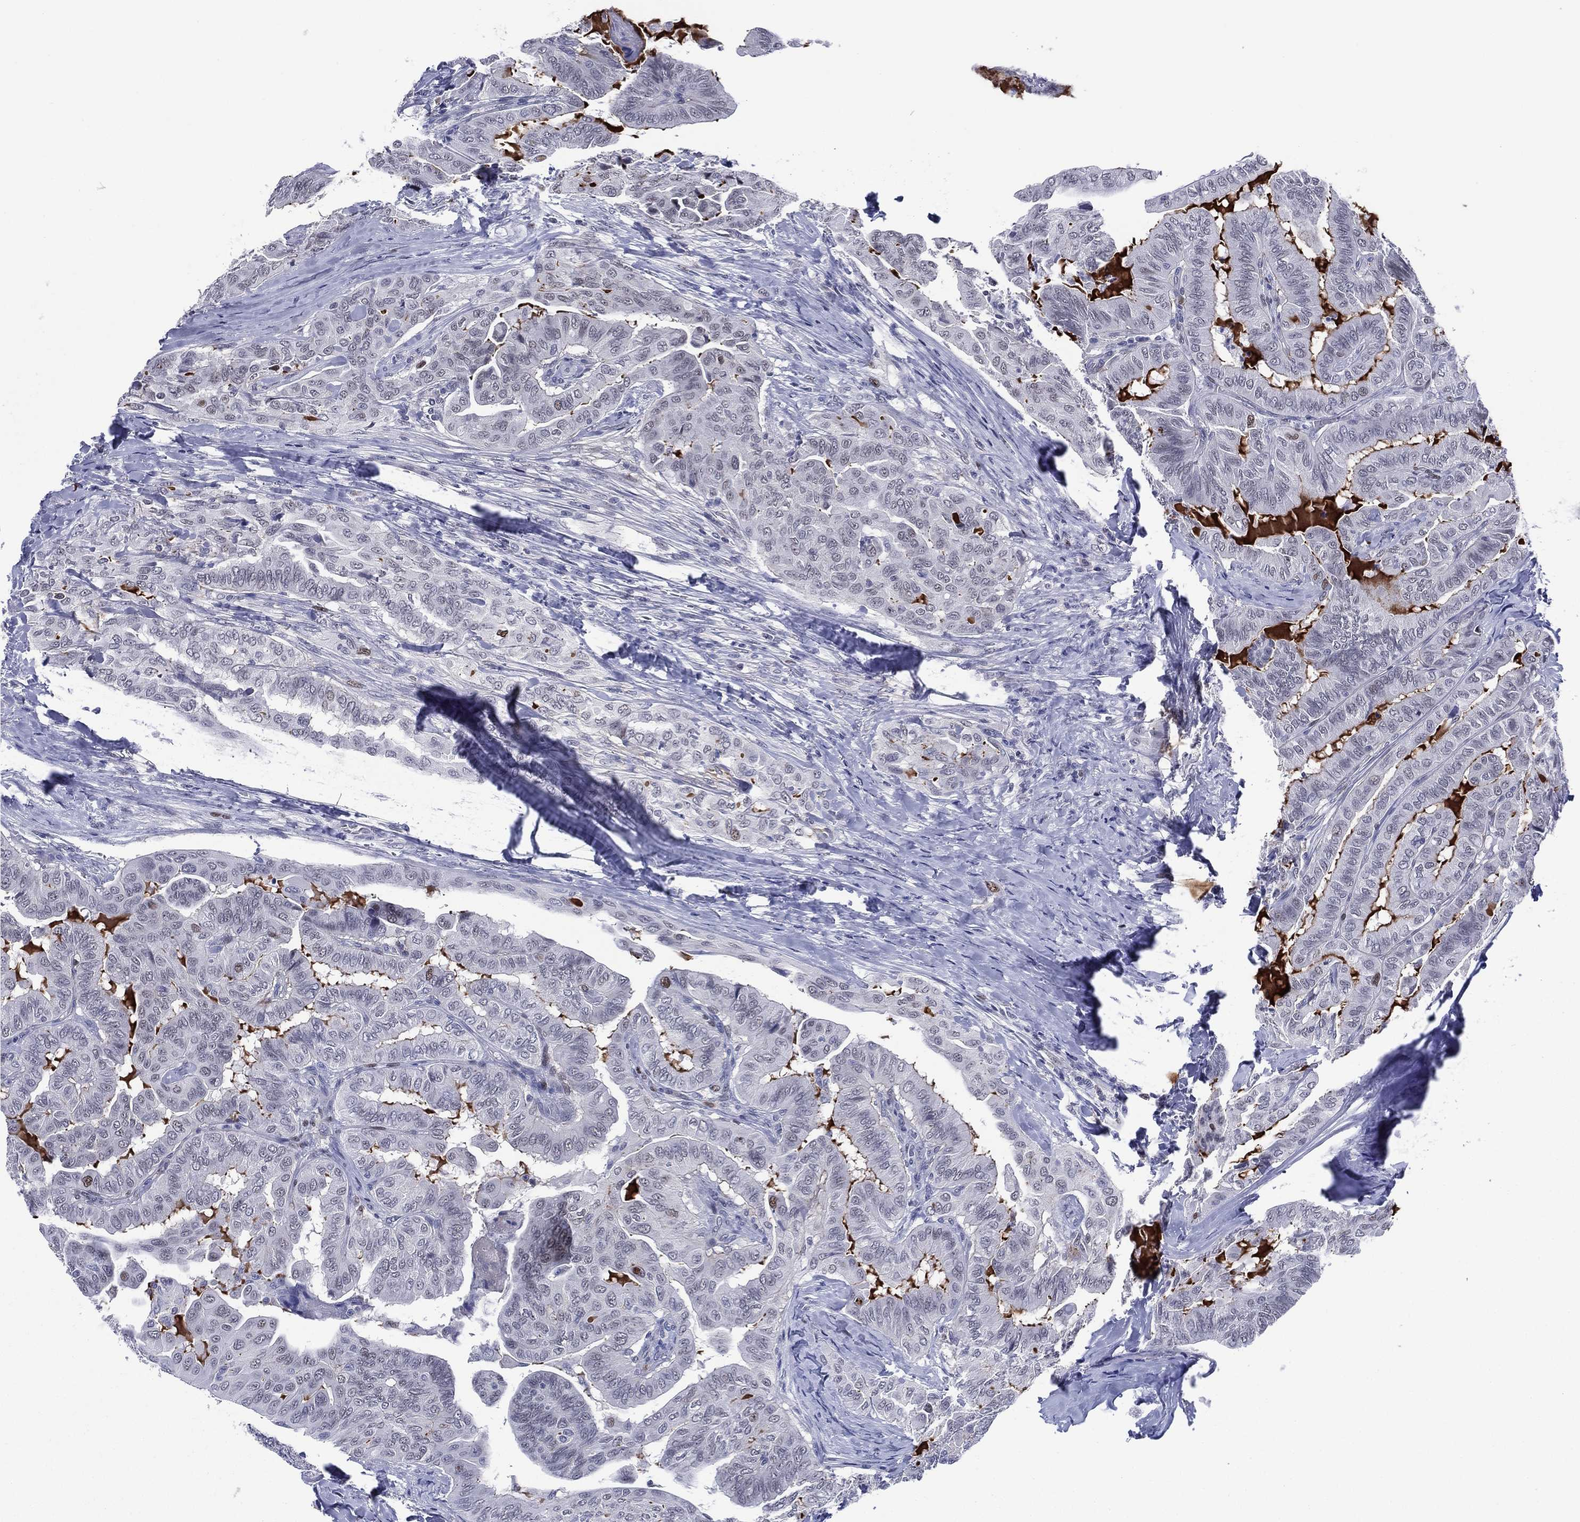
{"staining": {"intensity": "negative", "quantity": "none", "location": "none"}, "tissue": "thyroid cancer", "cell_type": "Tumor cells", "image_type": "cancer", "snomed": [{"axis": "morphology", "description": "Papillary adenocarcinoma, NOS"}, {"axis": "topography", "description": "Thyroid gland"}], "caption": "An immunohistochemistry (IHC) micrograph of papillary adenocarcinoma (thyroid) is shown. There is no staining in tumor cells of papillary adenocarcinoma (thyroid). (Immunohistochemistry (ihc), brightfield microscopy, high magnification).", "gene": "GATA6", "patient": {"sex": "female", "age": 68}}